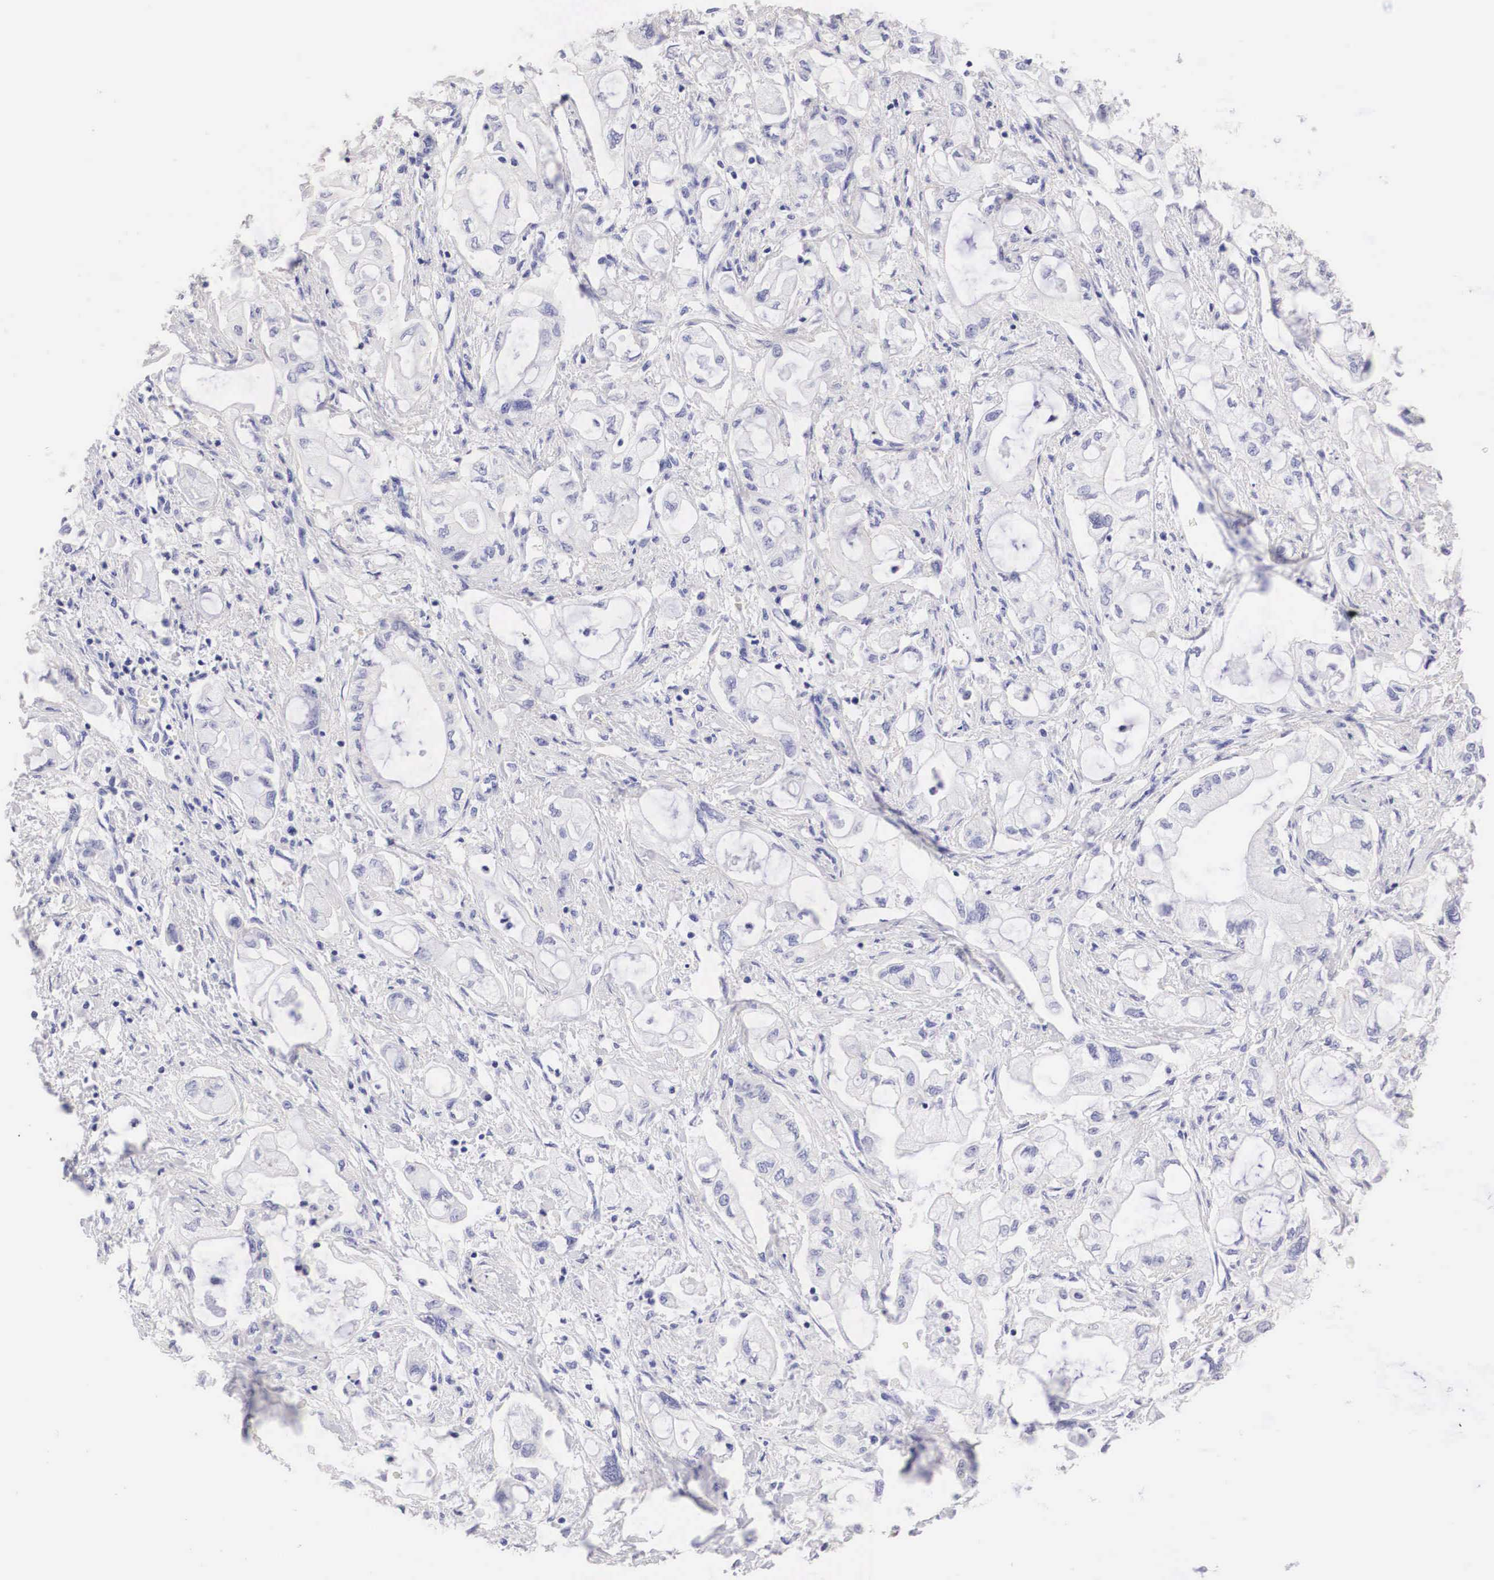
{"staining": {"intensity": "negative", "quantity": "none", "location": "none"}, "tissue": "pancreatic cancer", "cell_type": "Tumor cells", "image_type": "cancer", "snomed": [{"axis": "morphology", "description": "Adenocarcinoma, NOS"}, {"axis": "topography", "description": "Pancreas"}], "caption": "An image of human pancreatic cancer (adenocarcinoma) is negative for staining in tumor cells.", "gene": "ERBB2", "patient": {"sex": "male", "age": 79}}